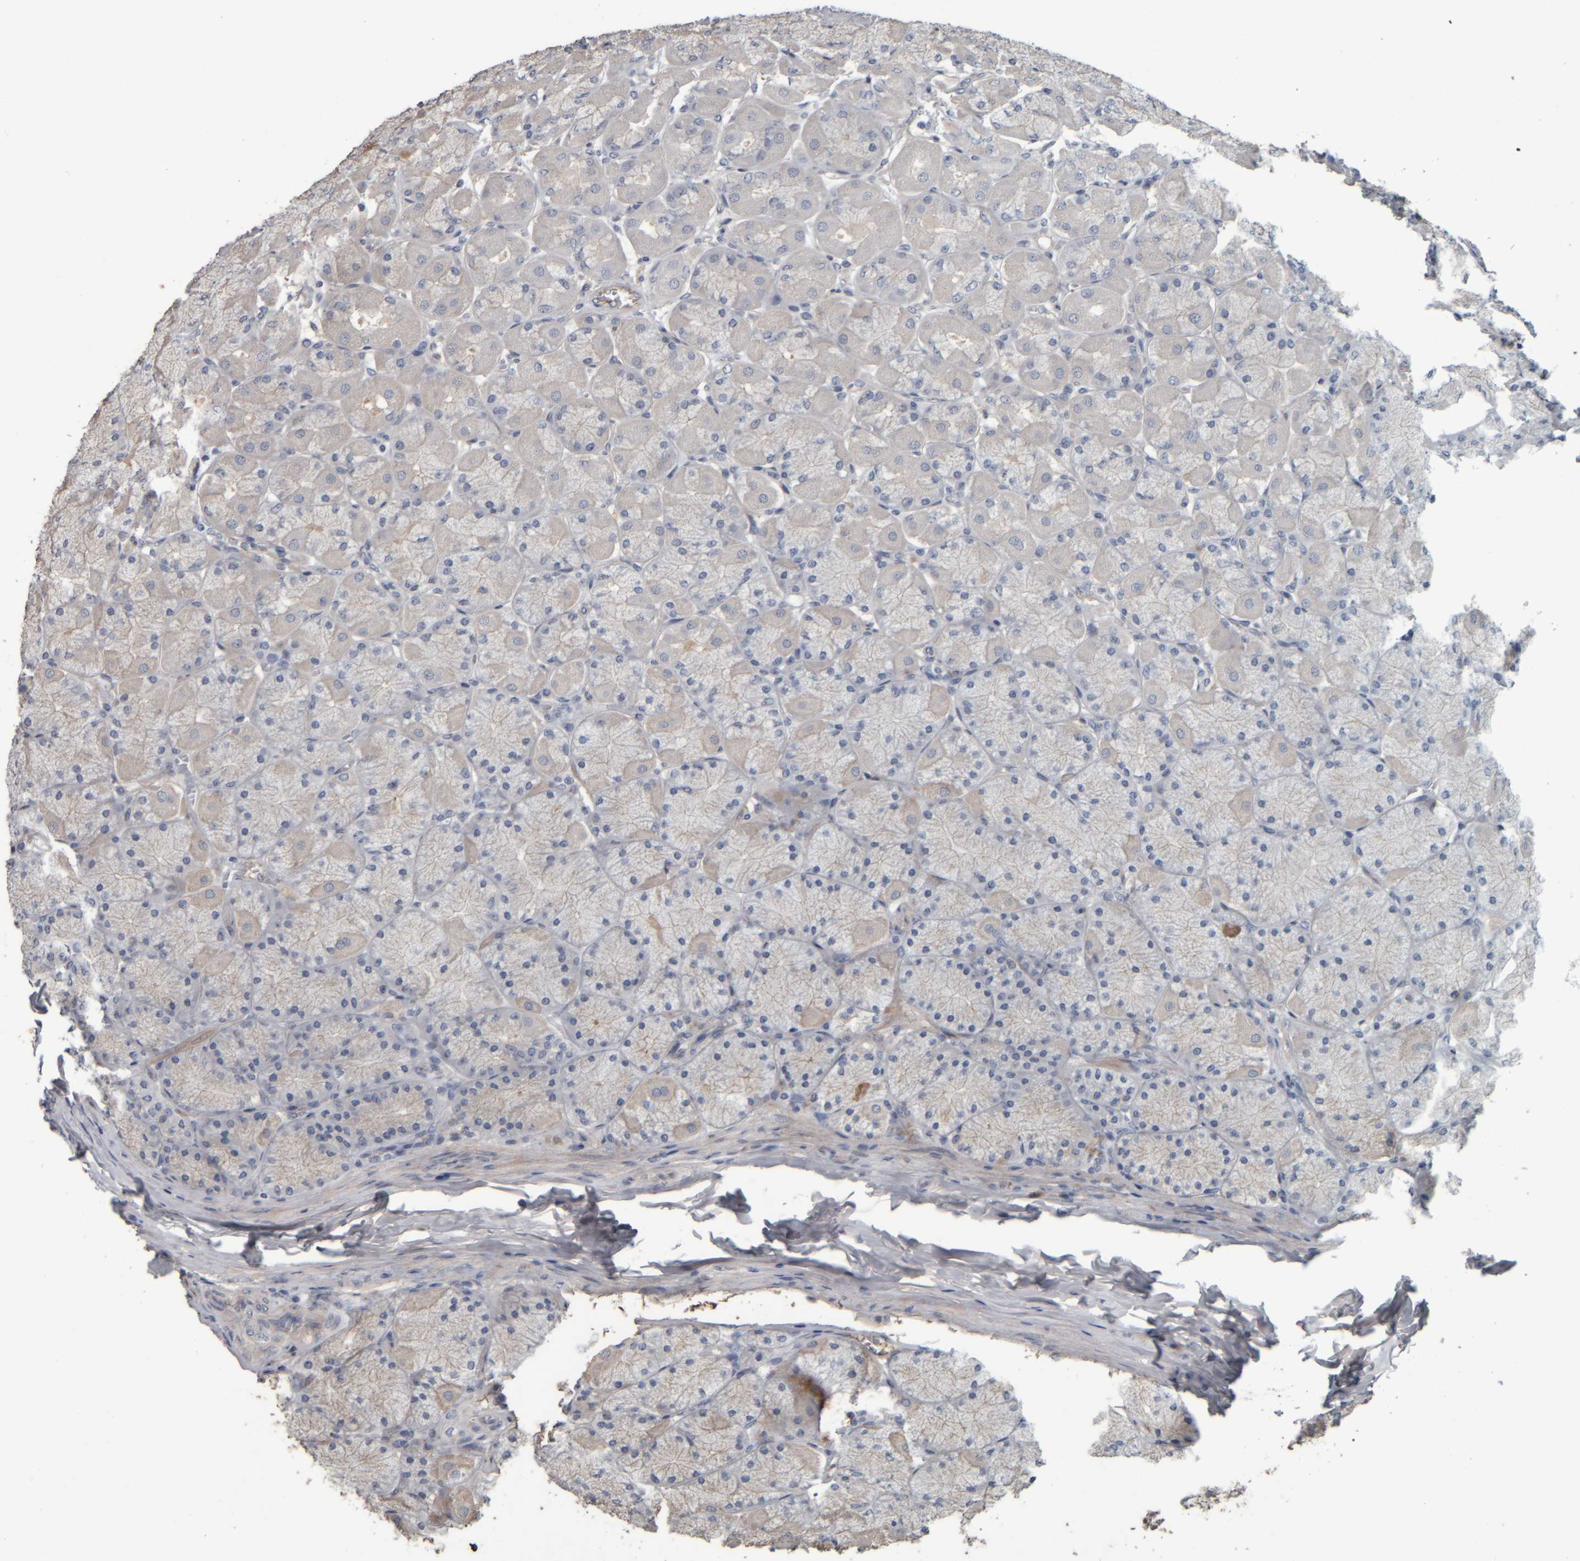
{"staining": {"intensity": "moderate", "quantity": "<25%", "location": "cytoplasmic/membranous"}, "tissue": "stomach", "cell_type": "Glandular cells", "image_type": "normal", "snomed": [{"axis": "morphology", "description": "Normal tissue, NOS"}, {"axis": "topography", "description": "Stomach, upper"}], "caption": "Immunohistochemical staining of normal human stomach exhibits <25% levels of moderate cytoplasmic/membranous protein positivity in about <25% of glandular cells.", "gene": "CAVIN4", "patient": {"sex": "female", "age": 56}}